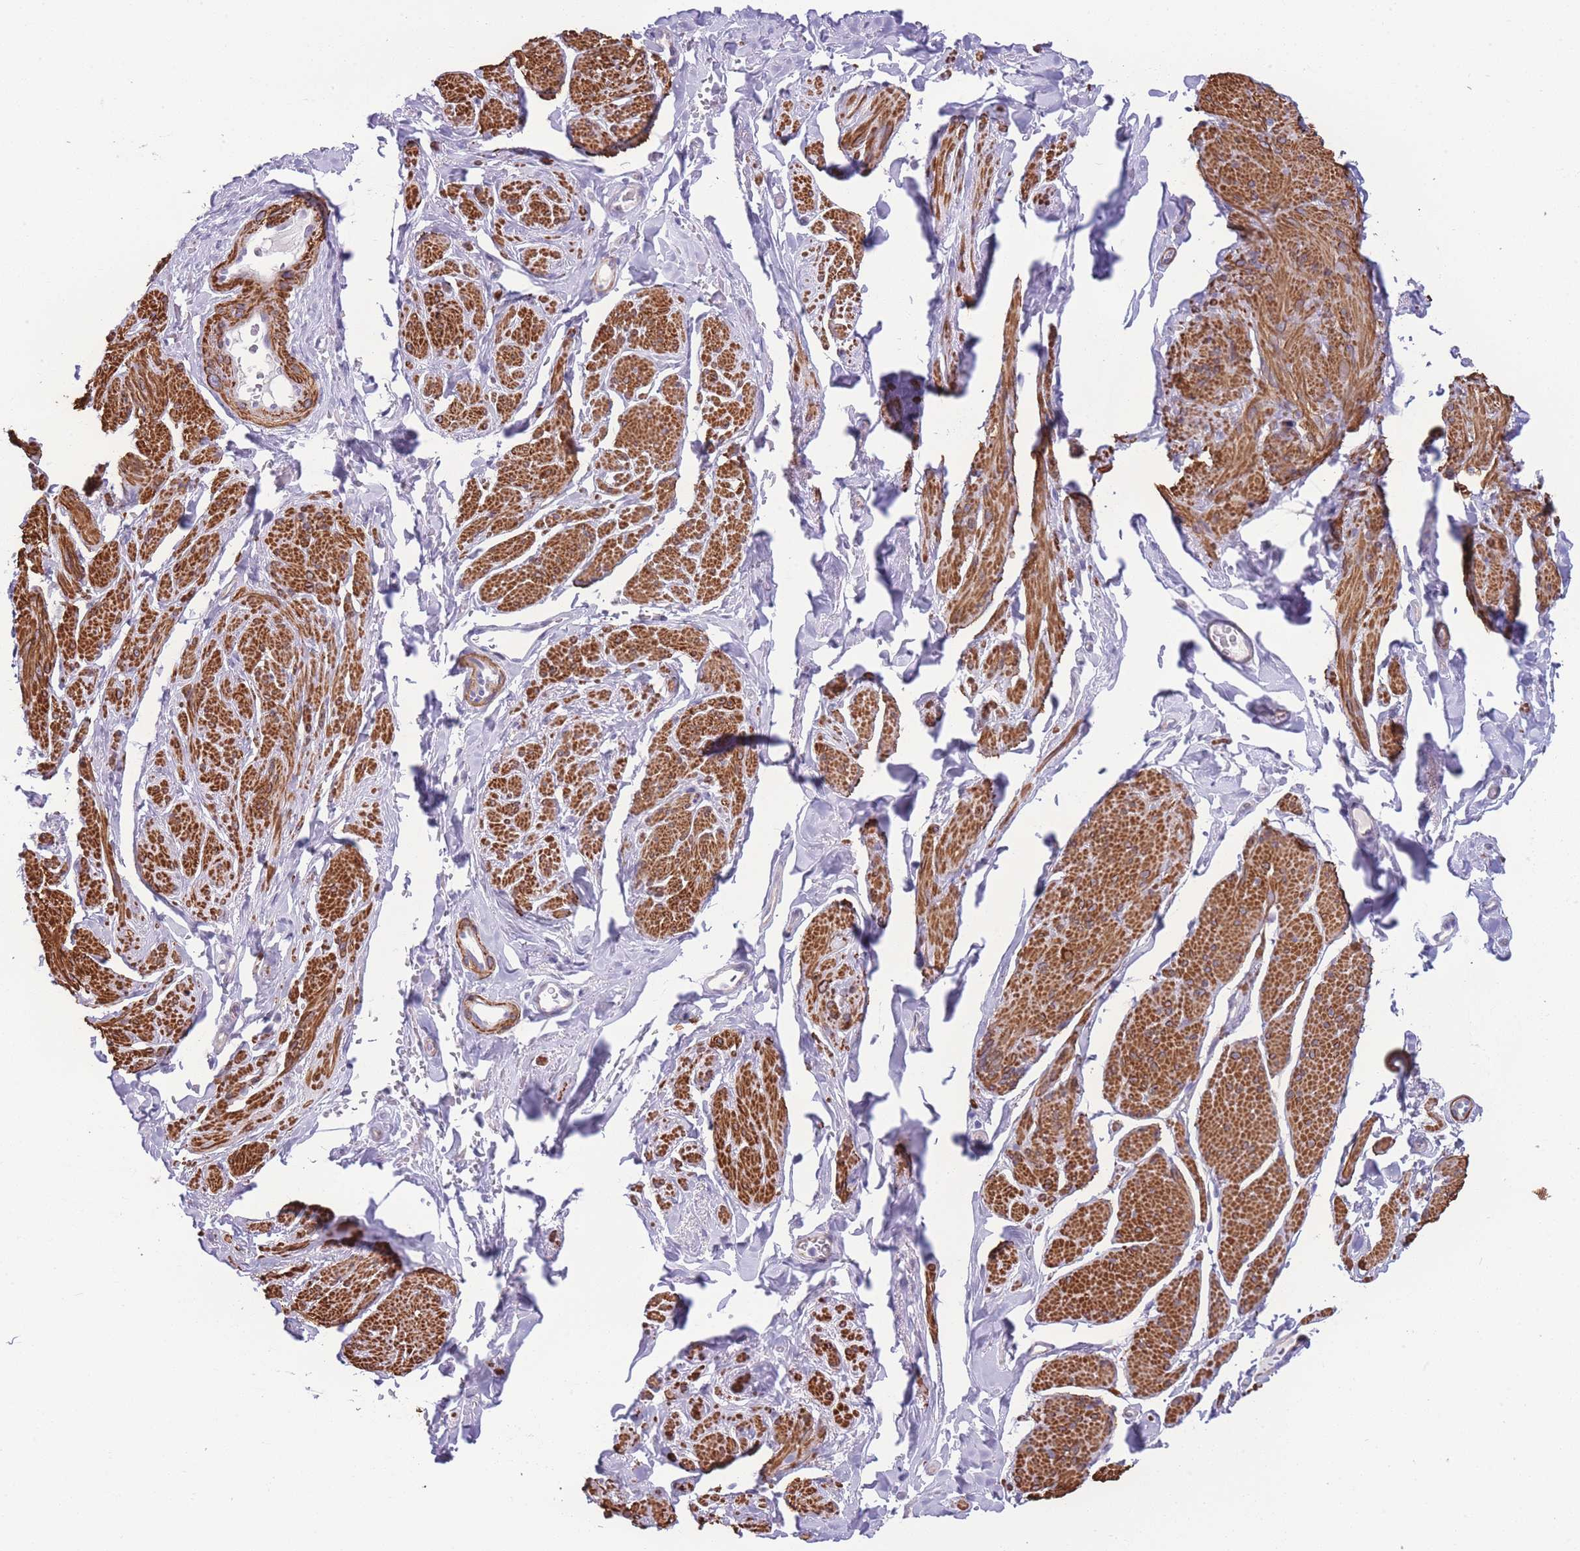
{"staining": {"intensity": "strong", "quantity": "25%-75%", "location": "cytoplasmic/membranous"}, "tissue": "smooth muscle", "cell_type": "Smooth muscle cells", "image_type": "normal", "snomed": [{"axis": "morphology", "description": "Normal tissue, NOS"}, {"axis": "topography", "description": "Smooth muscle"}, {"axis": "topography", "description": "Peripheral nerve tissue"}], "caption": "The immunohistochemical stain shows strong cytoplasmic/membranous positivity in smooth muscle cells of normal smooth muscle. (Brightfield microscopy of DAB IHC at high magnification).", "gene": "FAM124A", "patient": {"sex": "male", "age": 69}}